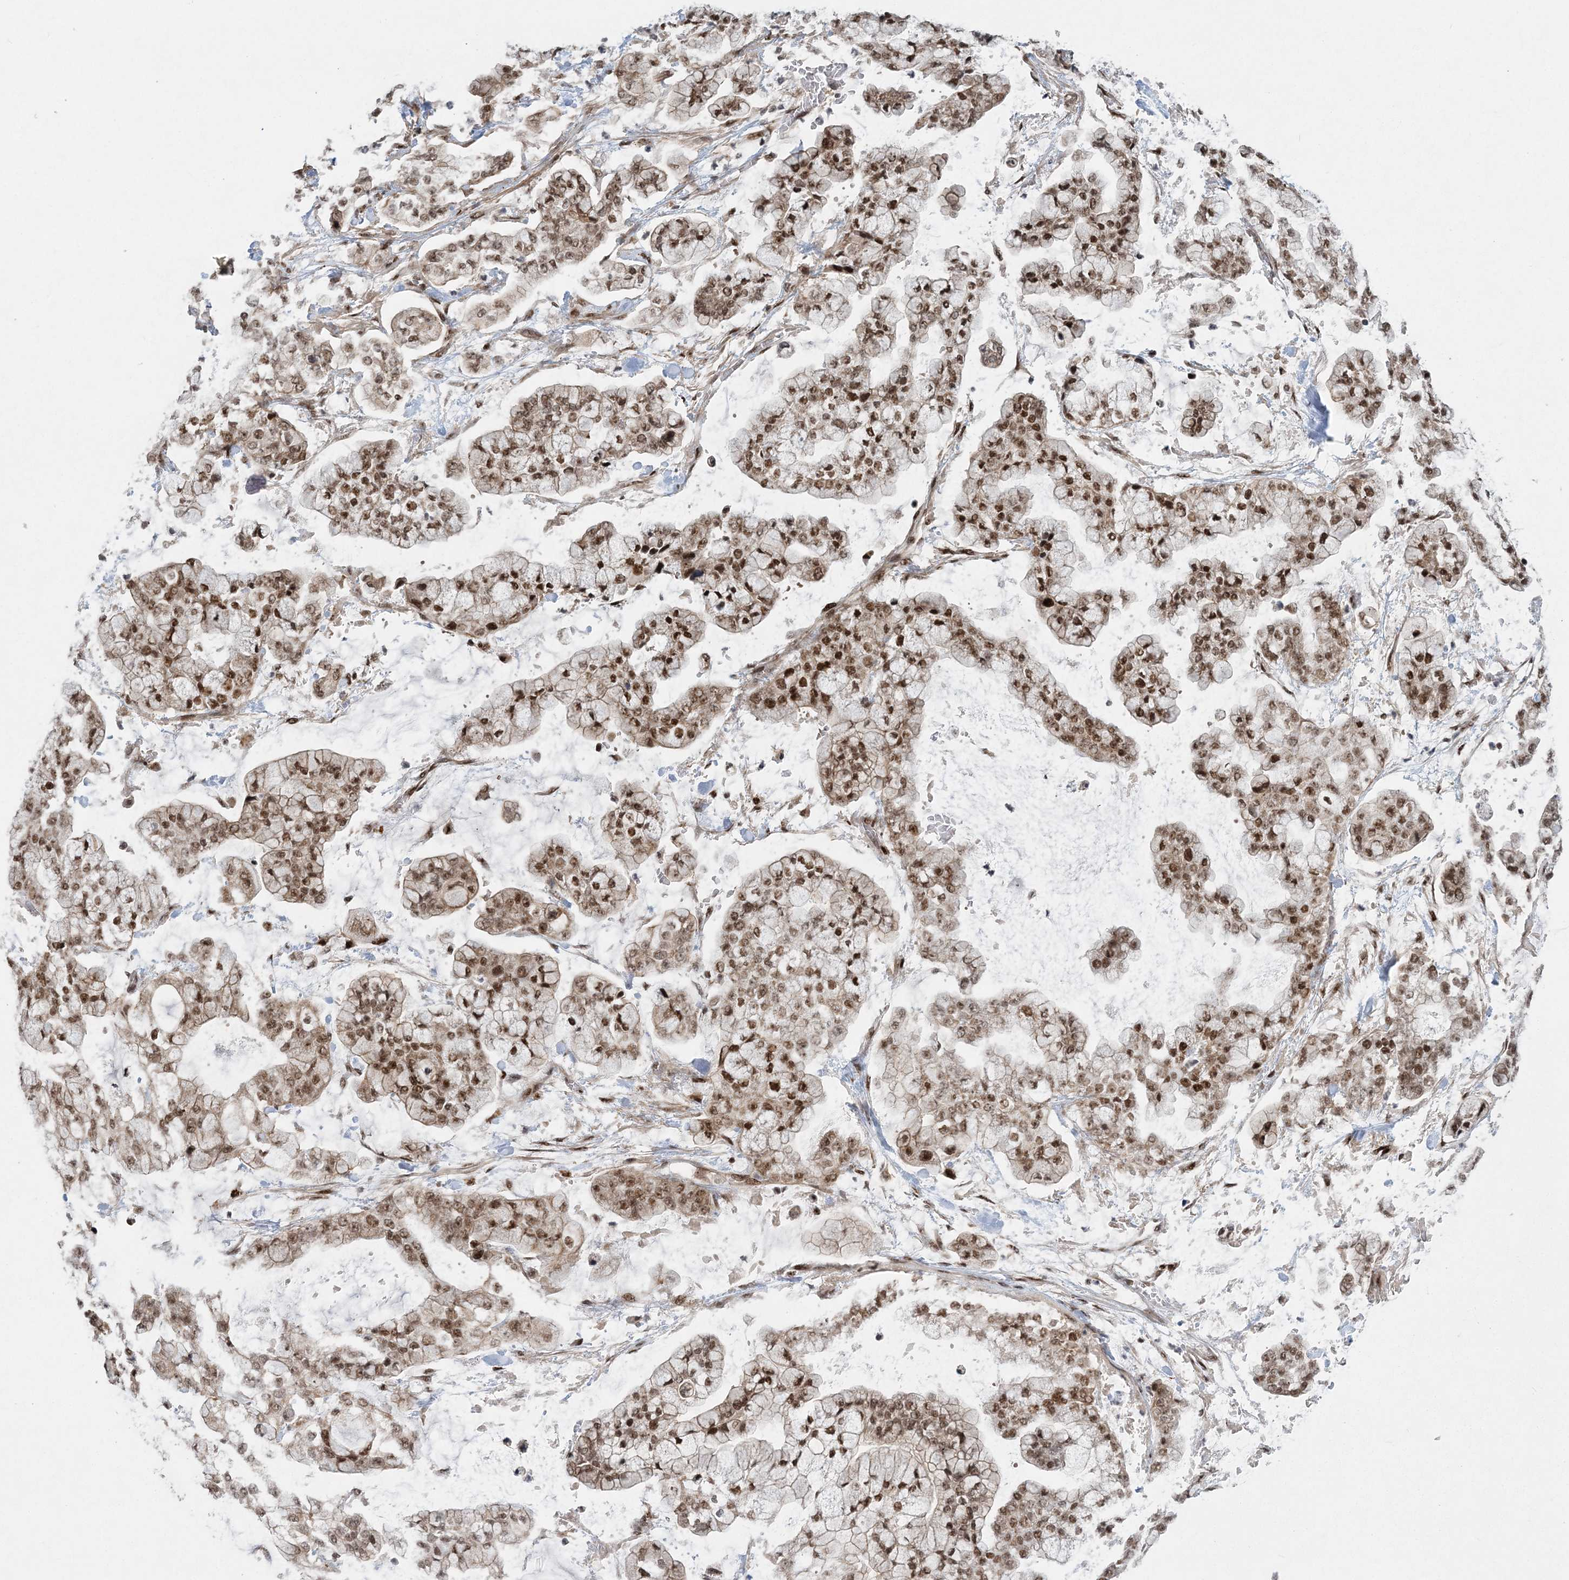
{"staining": {"intensity": "moderate", "quantity": ">75%", "location": "cytoplasmic/membranous,nuclear"}, "tissue": "stomach cancer", "cell_type": "Tumor cells", "image_type": "cancer", "snomed": [{"axis": "morphology", "description": "Normal tissue, NOS"}, {"axis": "morphology", "description": "Adenocarcinoma, NOS"}, {"axis": "topography", "description": "Stomach, upper"}, {"axis": "topography", "description": "Stomach"}], "caption": "This is an image of immunohistochemistry staining of stomach adenocarcinoma, which shows moderate staining in the cytoplasmic/membranous and nuclear of tumor cells.", "gene": "CWC22", "patient": {"sex": "male", "age": 76}}